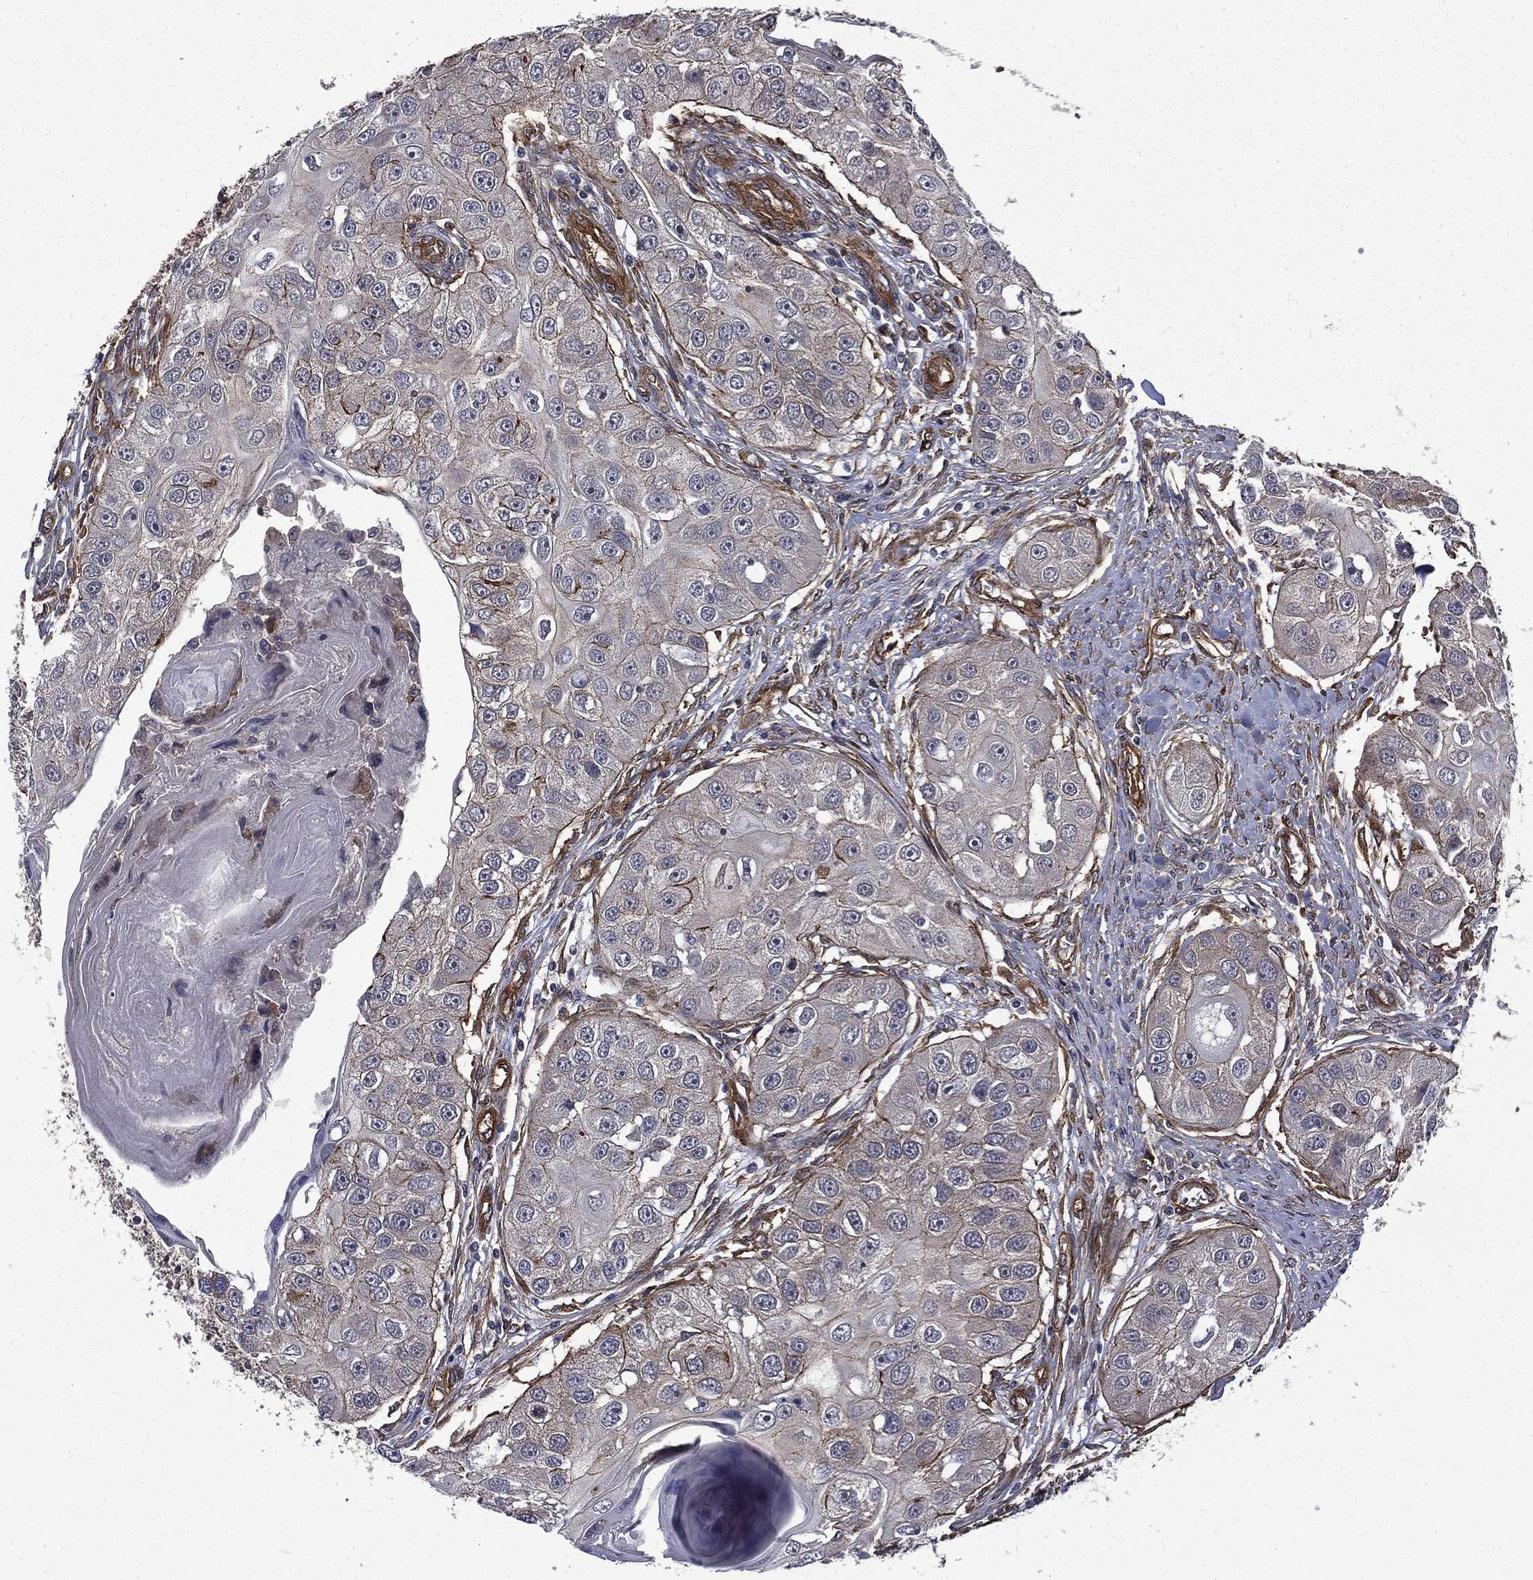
{"staining": {"intensity": "moderate", "quantity": "<25%", "location": "cytoplasmic/membranous"}, "tissue": "head and neck cancer", "cell_type": "Tumor cells", "image_type": "cancer", "snomed": [{"axis": "morphology", "description": "Normal tissue, NOS"}, {"axis": "morphology", "description": "Squamous cell carcinoma, NOS"}, {"axis": "topography", "description": "Skeletal muscle"}, {"axis": "topography", "description": "Head-Neck"}], "caption": "Brown immunohistochemical staining in human head and neck cancer exhibits moderate cytoplasmic/membranous positivity in approximately <25% of tumor cells.", "gene": "PPFIBP1", "patient": {"sex": "male", "age": 51}}